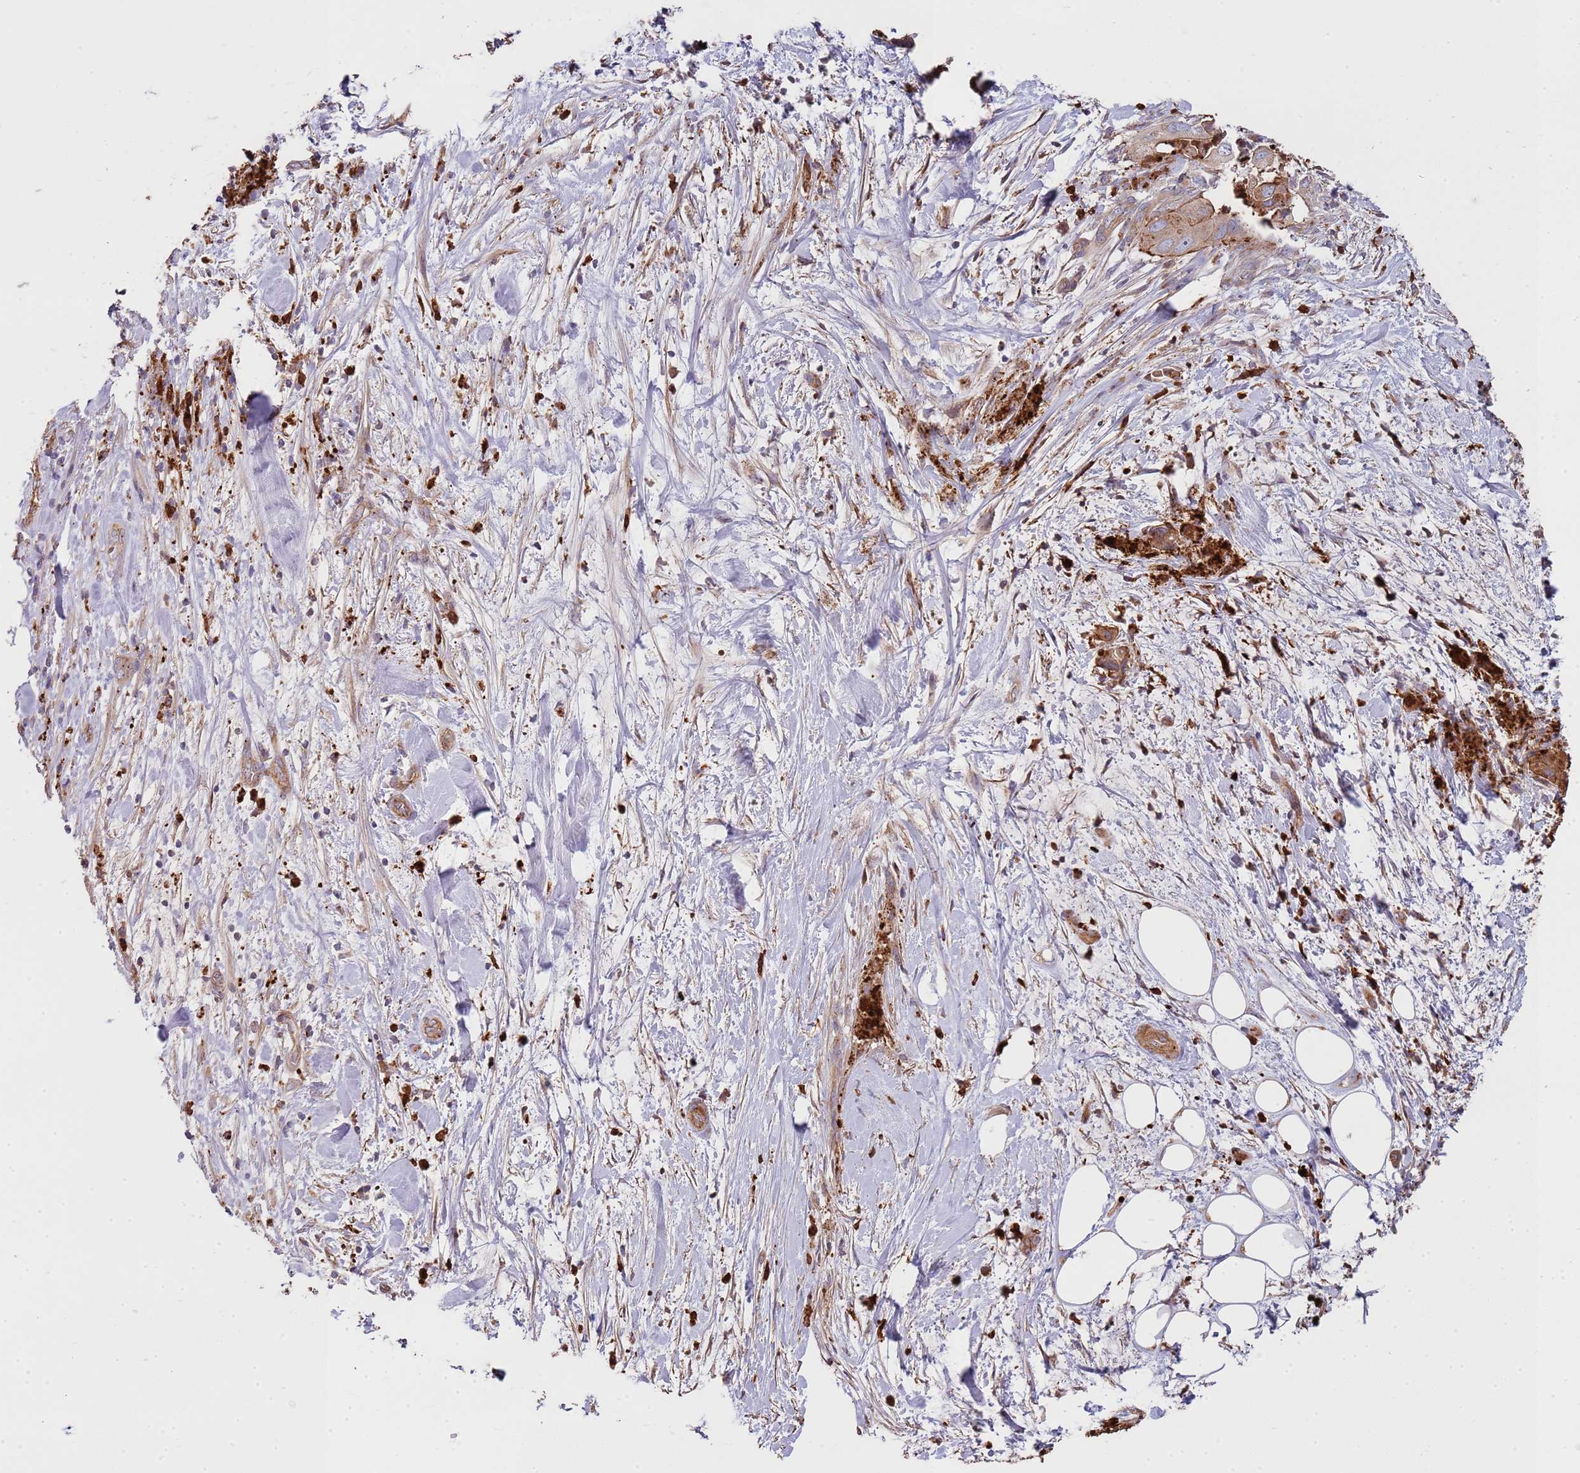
{"staining": {"intensity": "moderate", "quantity": "<25%", "location": "cytoplasmic/membranous"}, "tissue": "pancreatic cancer", "cell_type": "Tumor cells", "image_type": "cancer", "snomed": [{"axis": "morphology", "description": "Adenocarcinoma, NOS"}, {"axis": "topography", "description": "Pancreas"}], "caption": "The micrograph reveals a brown stain indicating the presence of a protein in the cytoplasmic/membranous of tumor cells in adenocarcinoma (pancreatic).", "gene": "NDUFAF4", "patient": {"sex": "female", "age": 78}}